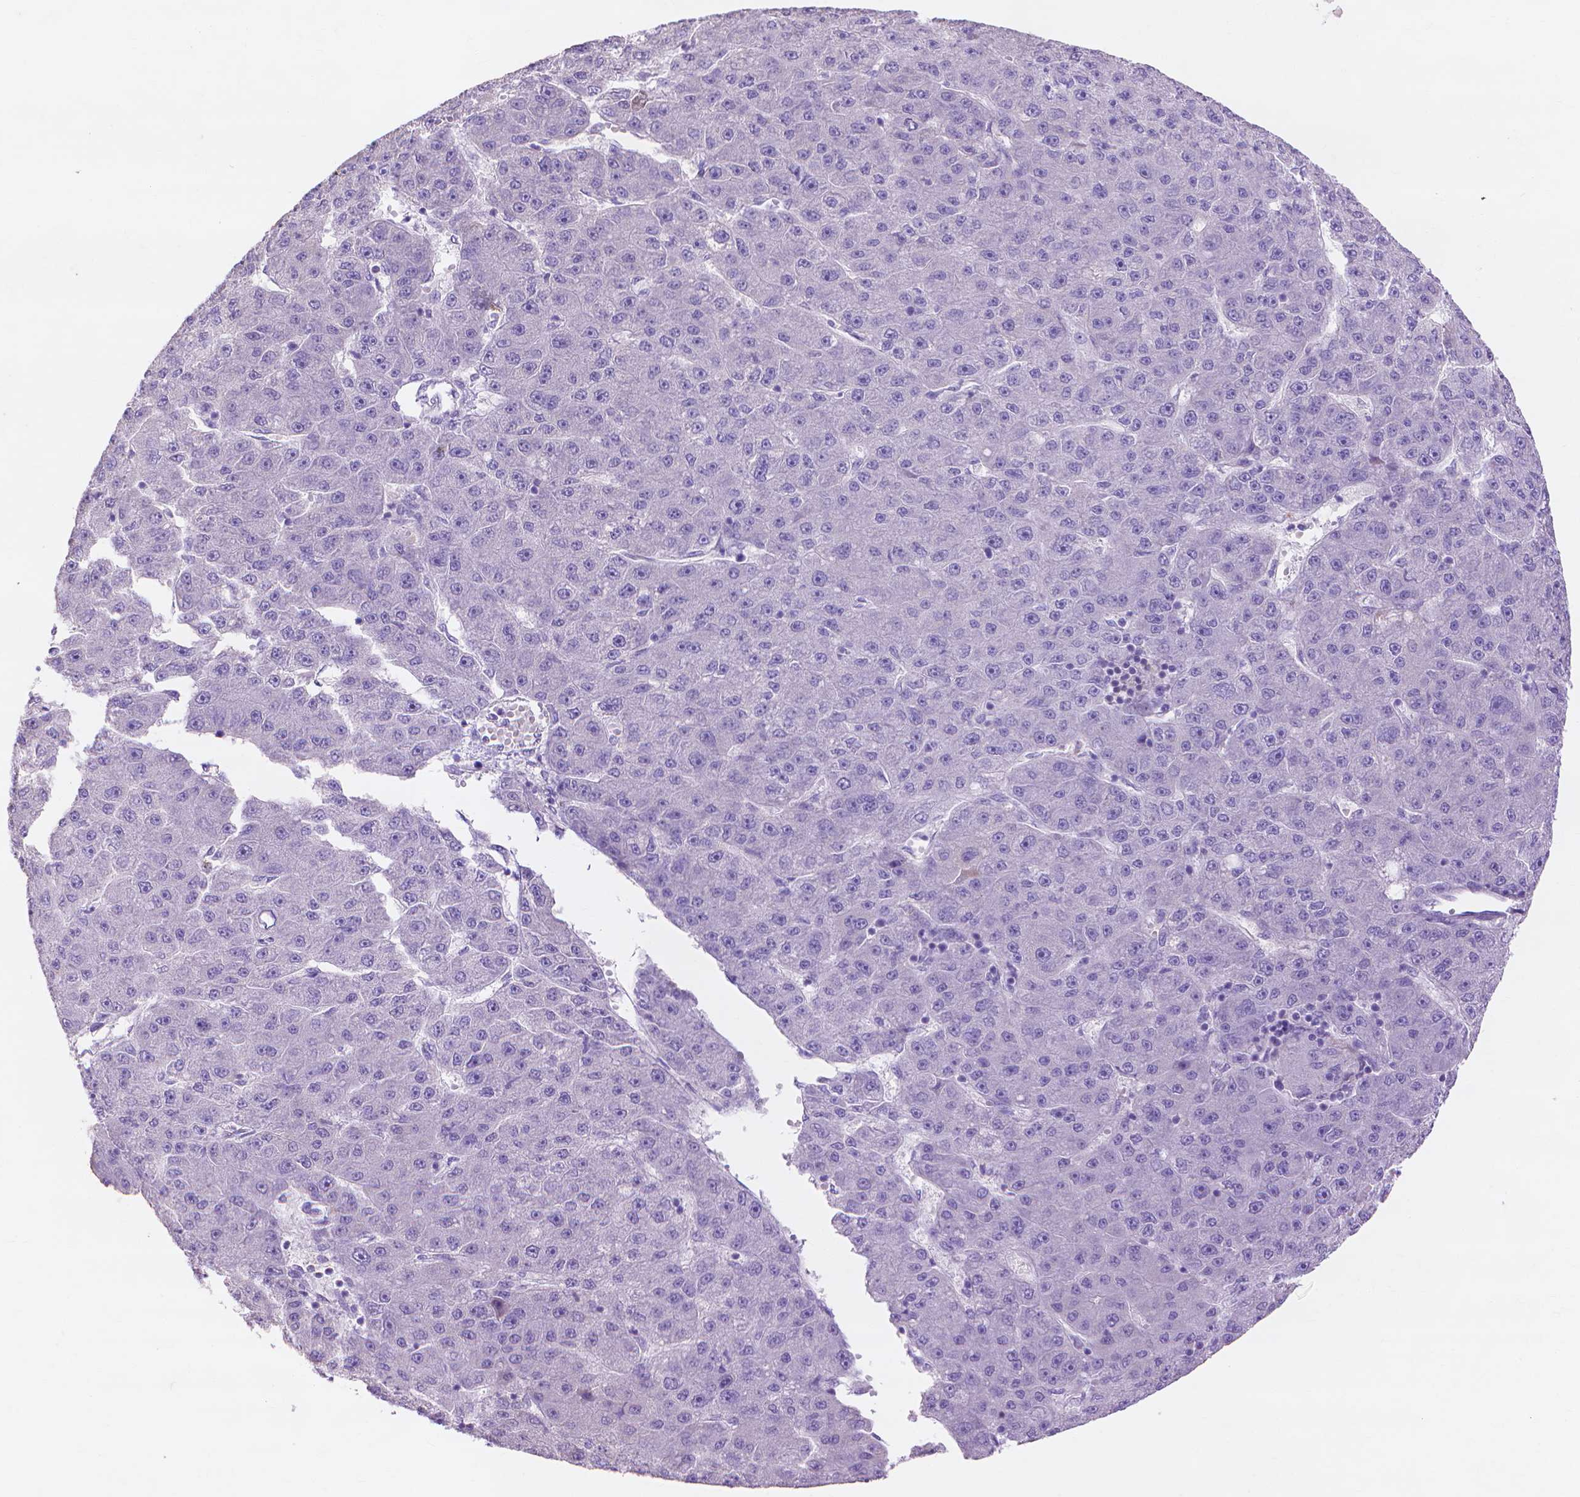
{"staining": {"intensity": "negative", "quantity": "none", "location": "none"}, "tissue": "liver cancer", "cell_type": "Tumor cells", "image_type": "cancer", "snomed": [{"axis": "morphology", "description": "Carcinoma, Hepatocellular, NOS"}, {"axis": "topography", "description": "Liver"}], "caption": "This is an immunohistochemistry (IHC) image of hepatocellular carcinoma (liver). There is no positivity in tumor cells.", "gene": "MMP11", "patient": {"sex": "male", "age": 67}}